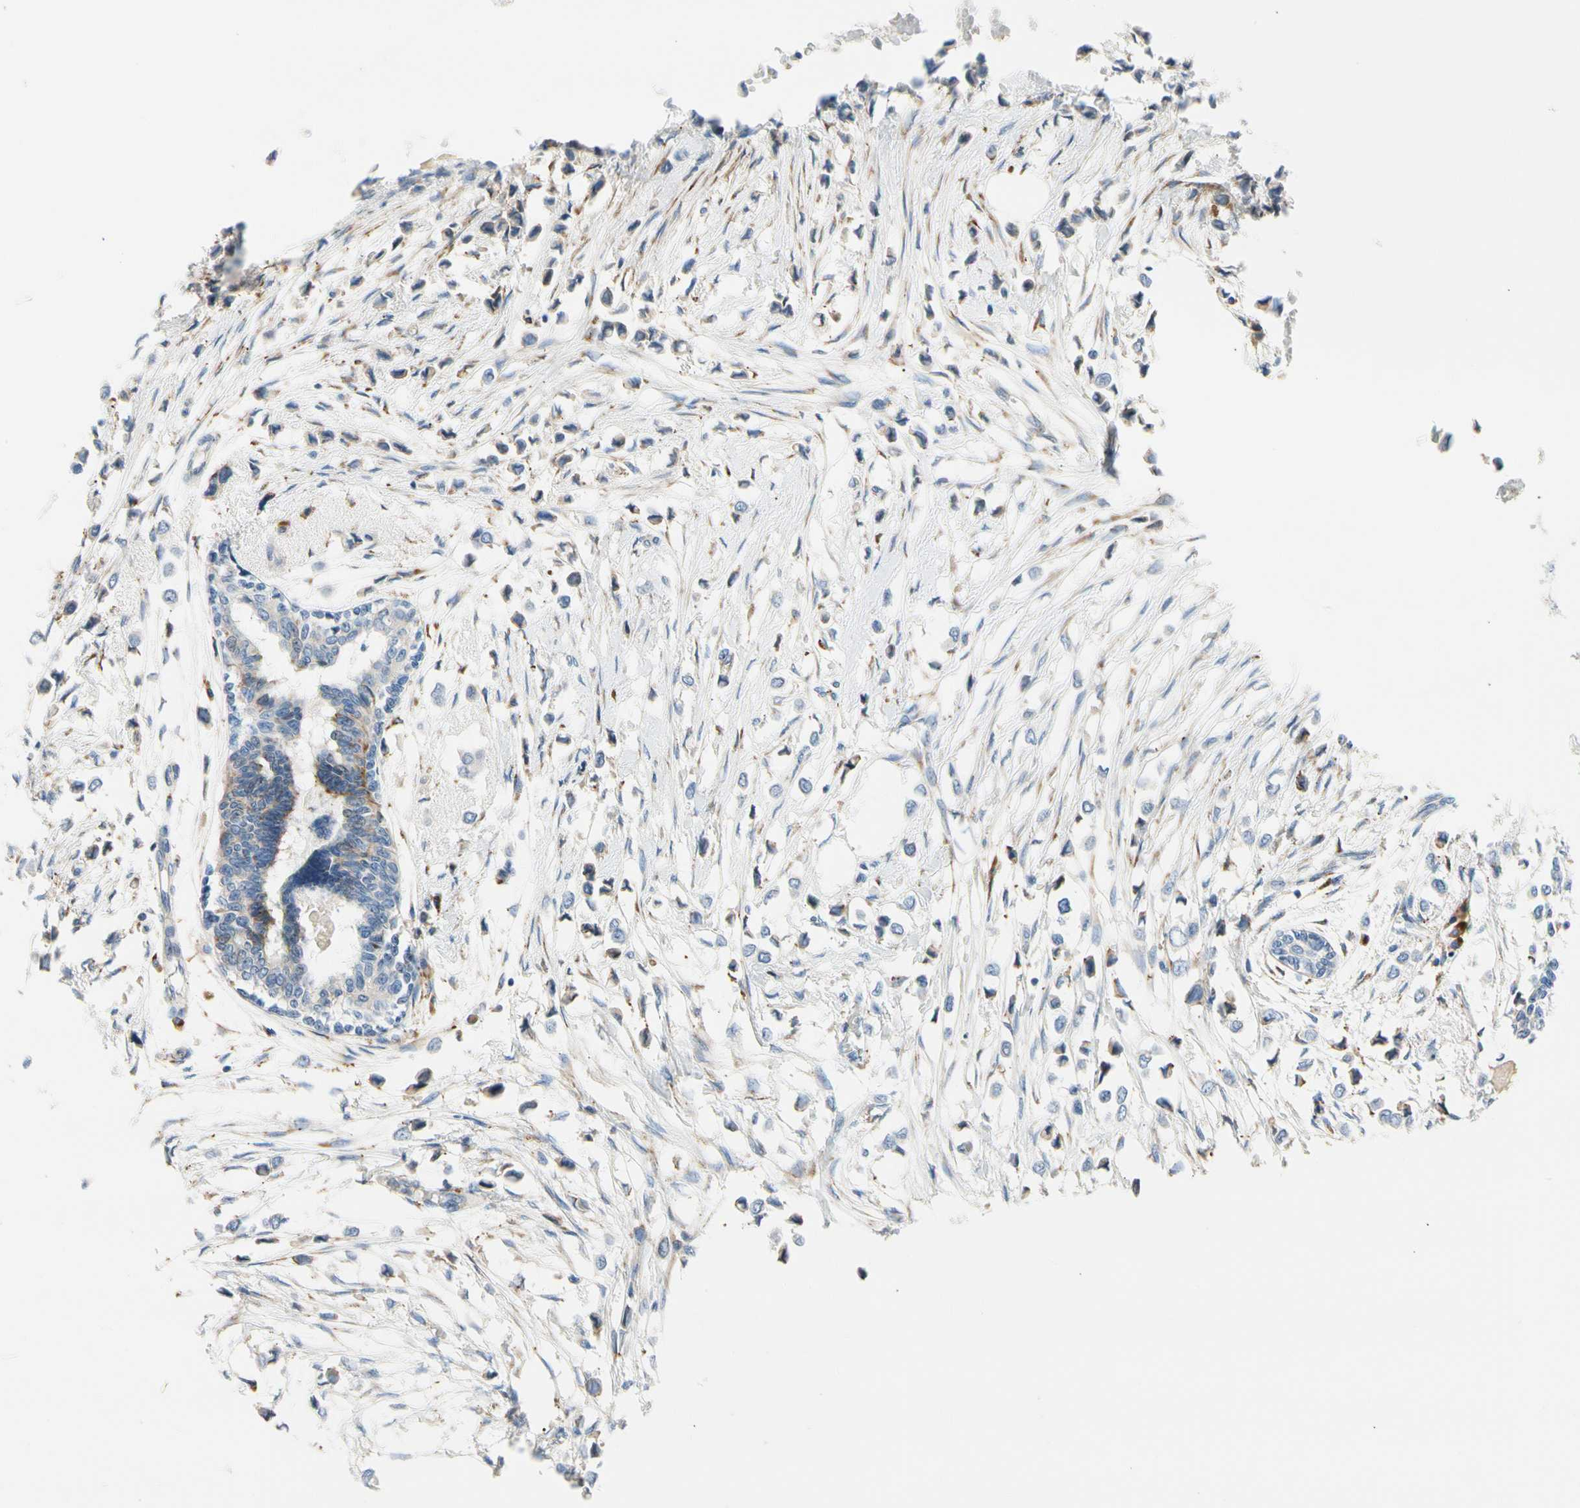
{"staining": {"intensity": "negative", "quantity": "none", "location": "none"}, "tissue": "breast cancer", "cell_type": "Tumor cells", "image_type": "cancer", "snomed": [{"axis": "morphology", "description": "Lobular carcinoma"}, {"axis": "topography", "description": "Breast"}], "caption": "This is an IHC histopathology image of human breast lobular carcinoma. There is no positivity in tumor cells.", "gene": "STXBP1", "patient": {"sex": "female", "age": 51}}